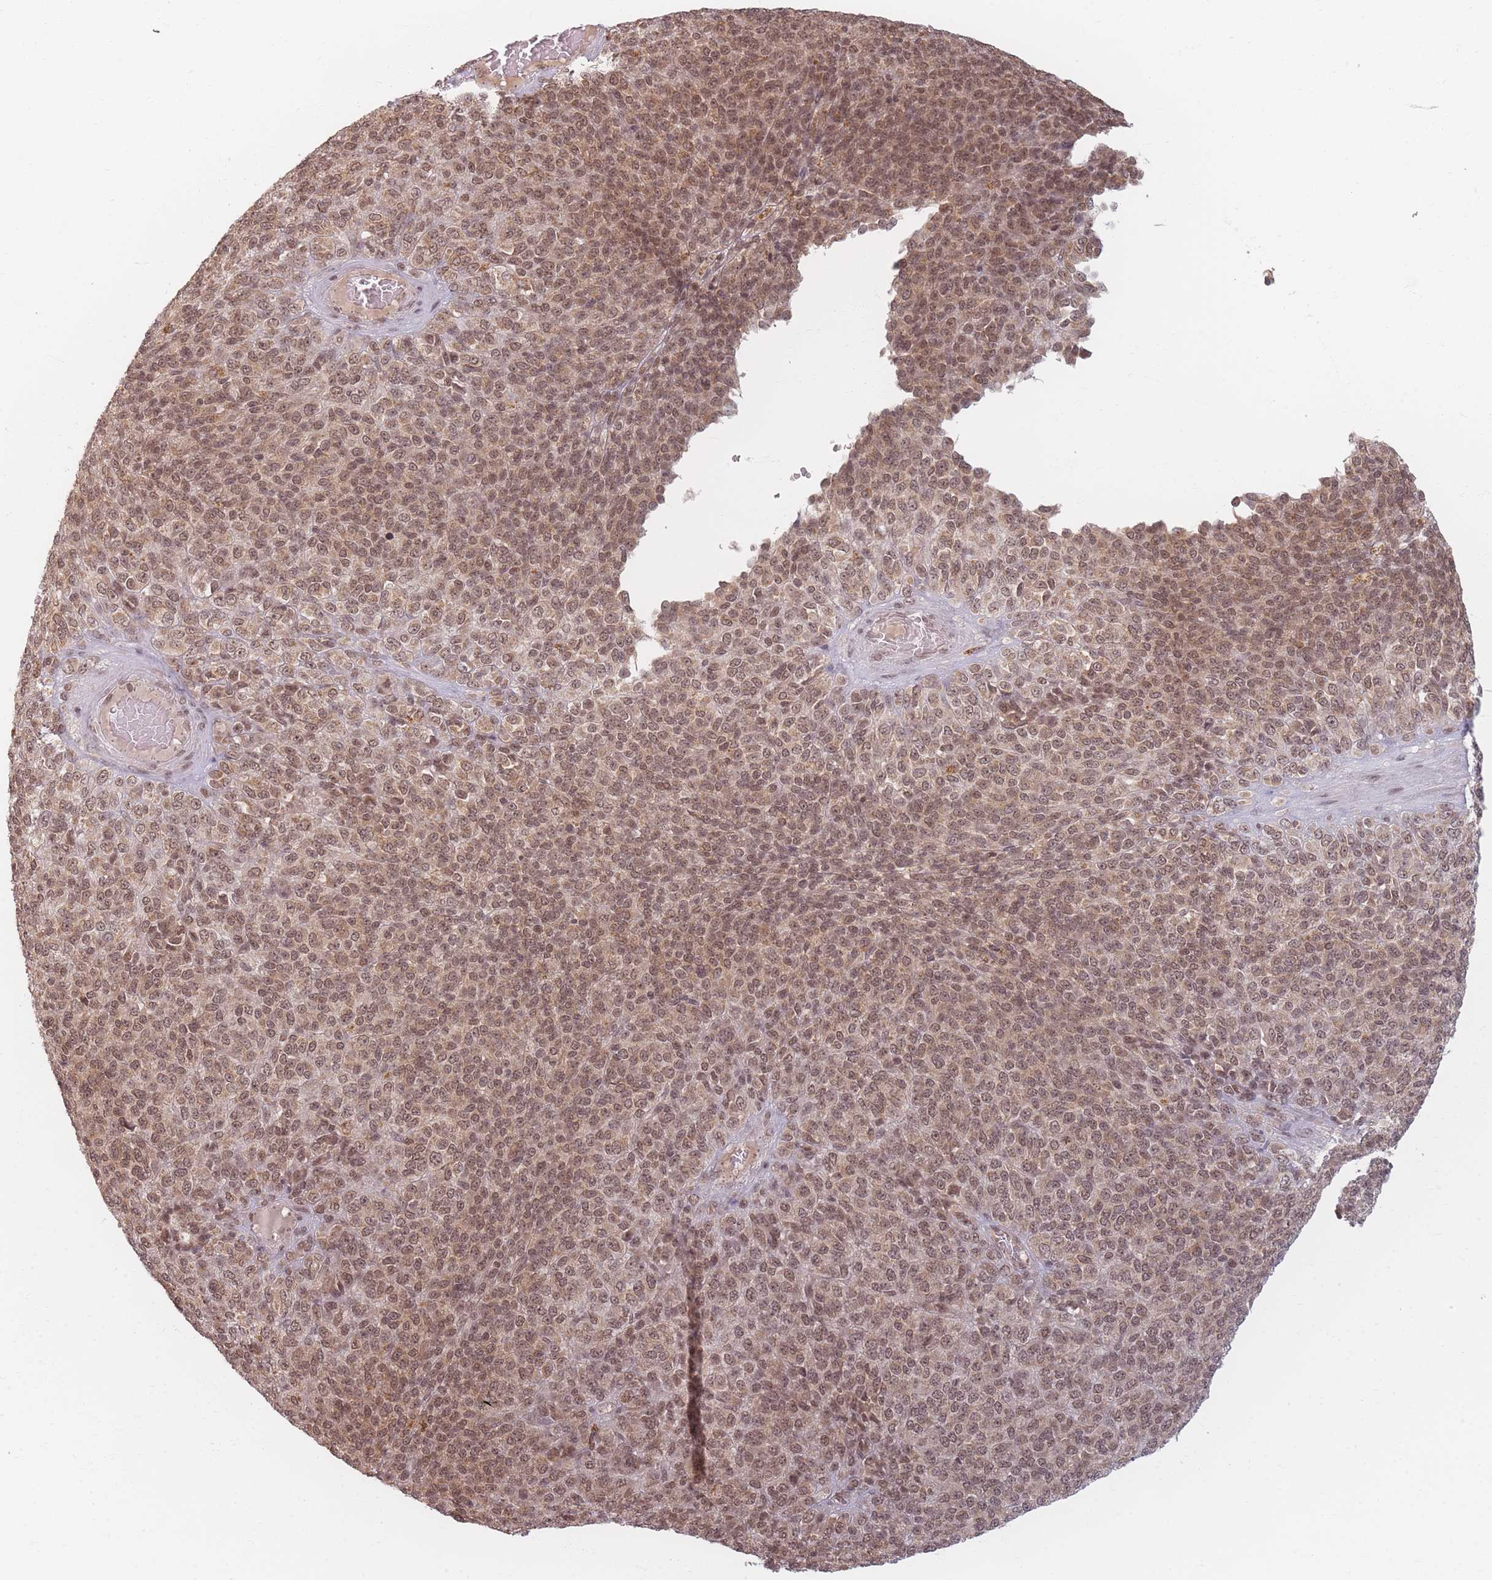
{"staining": {"intensity": "moderate", "quantity": ">75%", "location": "cytoplasmic/membranous,nuclear"}, "tissue": "melanoma", "cell_type": "Tumor cells", "image_type": "cancer", "snomed": [{"axis": "morphology", "description": "Malignant melanoma, Metastatic site"}, {"axis": "topography", "description": "Brain"}], "caption": "Melanoma stained with a protein marker reveals moderate staining in tumor cells.", "gene": "SPATA45", "patient": {"sex": "female", "age": 56}}